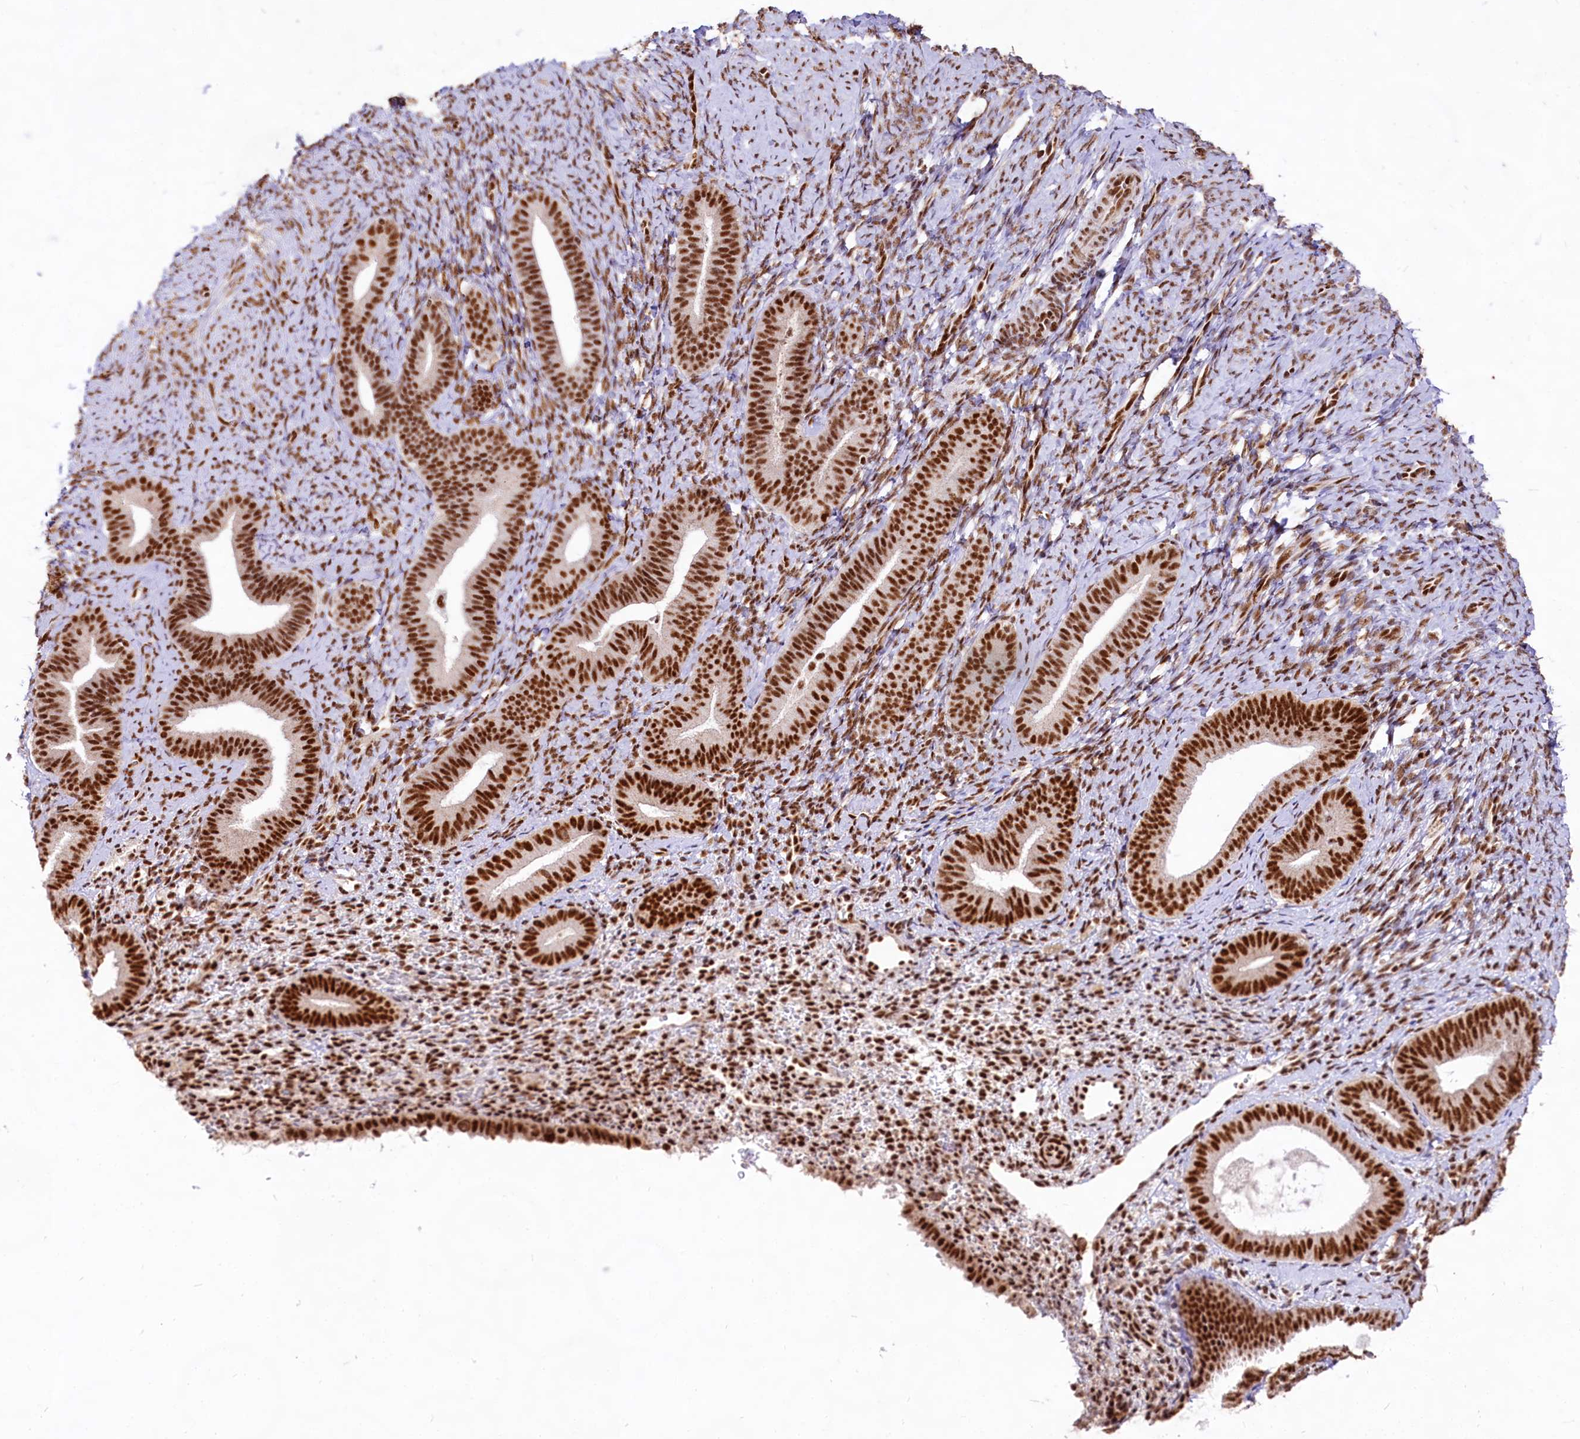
{"staining": {"intensity": "strong", "quantity": ">75%", "location": "nuclear"}, "tissue": "endometrium", "cell_type": "Cells in endometrial stroma", "image_type": "normal", "snomed": [{"axis": "morphology", "description": "Normal tissue, NOS"}, {"axis": "topography", "description": "Endometrium"}], "caption": "Strong nuclear positivity for a protein is present in approximately >75% of cells in endometrial stroma of normal endometrium using immunohistochemistry (IHC).", "gene": "HIRA", "patient": {"sex": "female", "age": 65}}